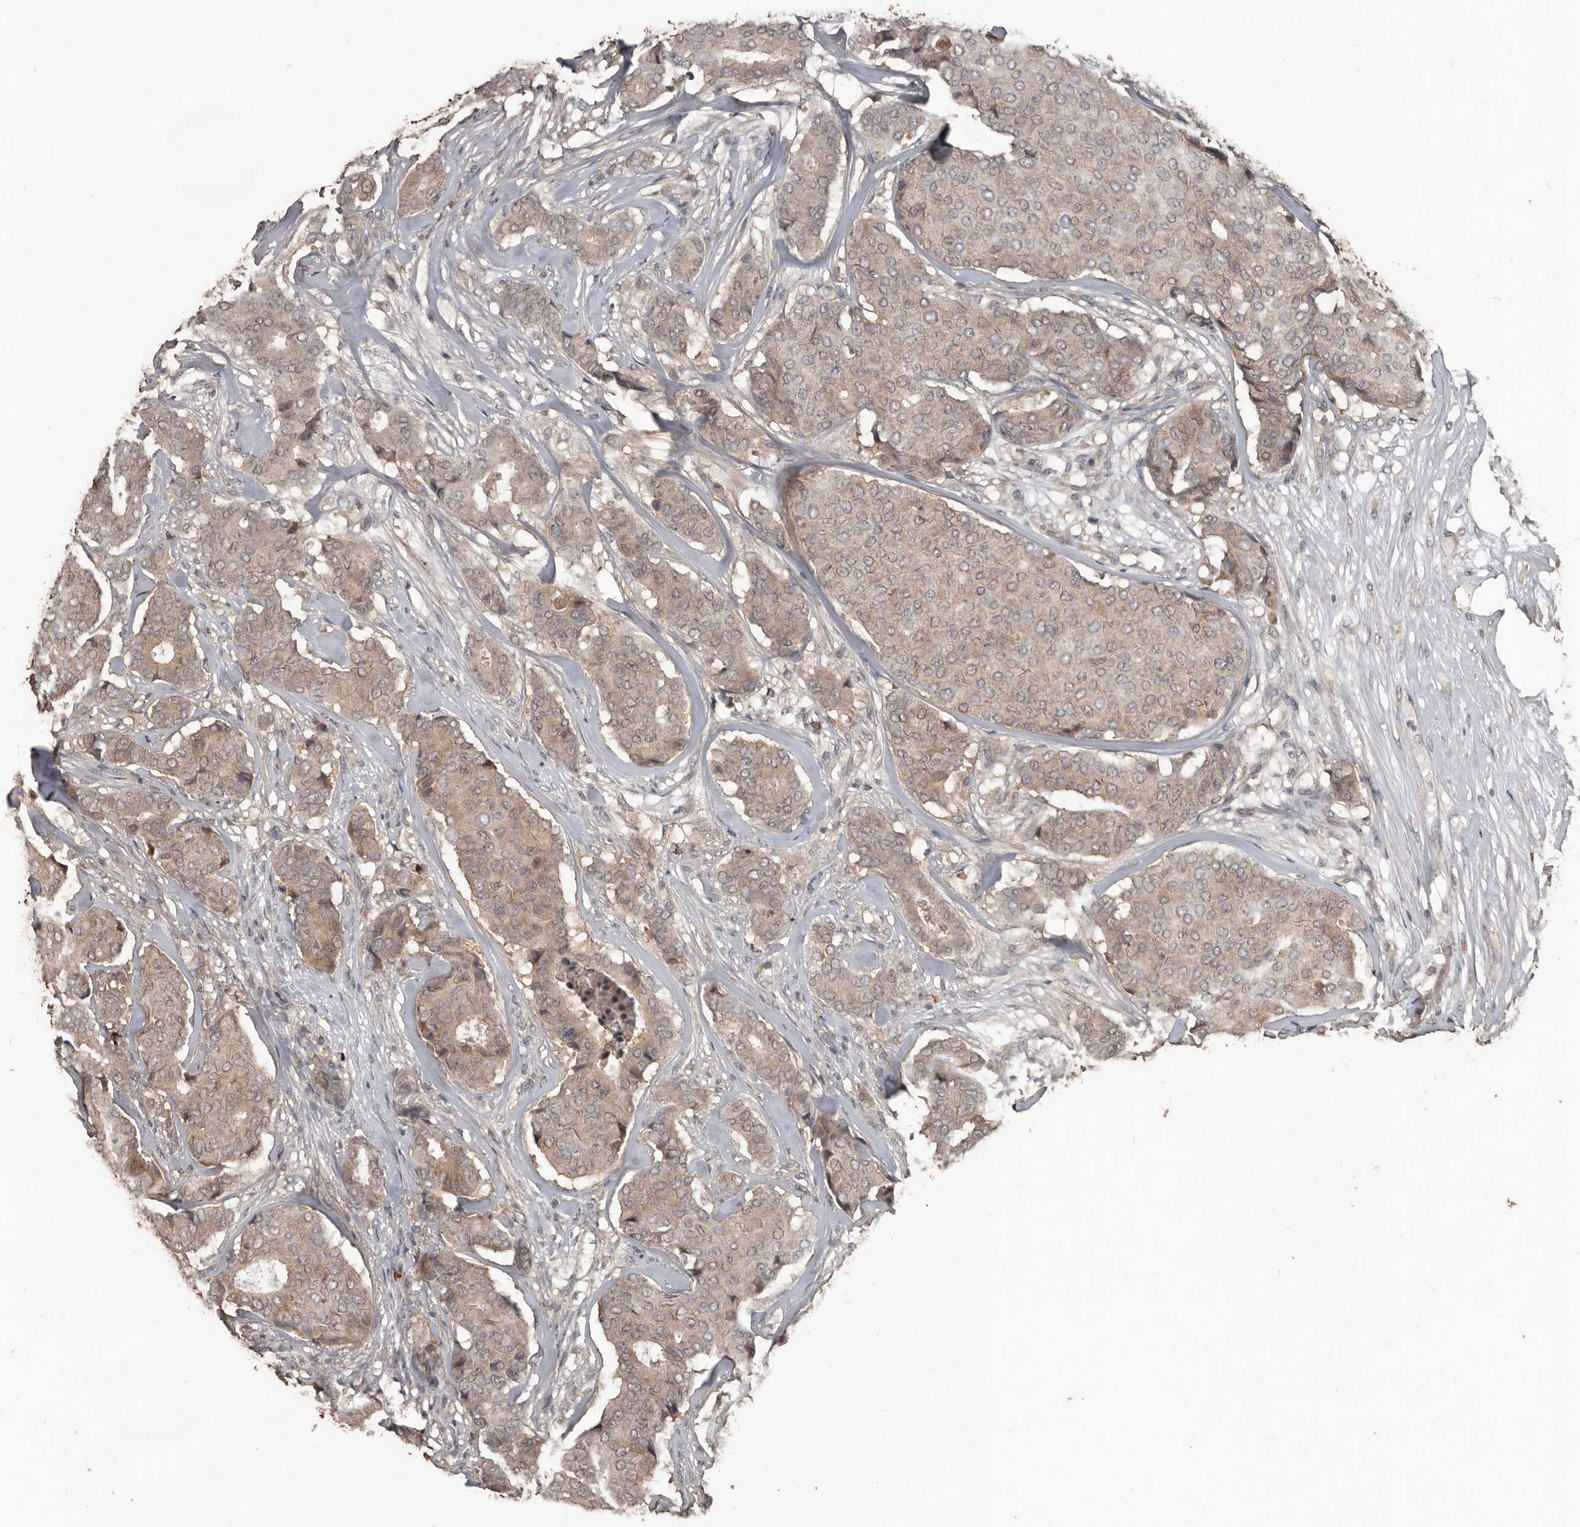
{"staining": {"intensity": "weak", "quantity": ">75%", "location": "cytoplasmic/membranous"}, "tissue": "breast cancer", "cell_type": "Tumor cells", "image_type": "cancer", "snomed": [{"axis": "morphology", "description": "Duct carcinoma"}, {"axis": "topography", "description": "Breast"}], "caption": "A brown stain labels weak cytoplasmic/membranous staining of a protein in breast cancer tumor cells. (DAB (3,3'-diaminobenzidine) IHC with brightfield microscopy, high magnification).", "gene": "BAMBI", "patient": {"sex": "female", "age": 75}}